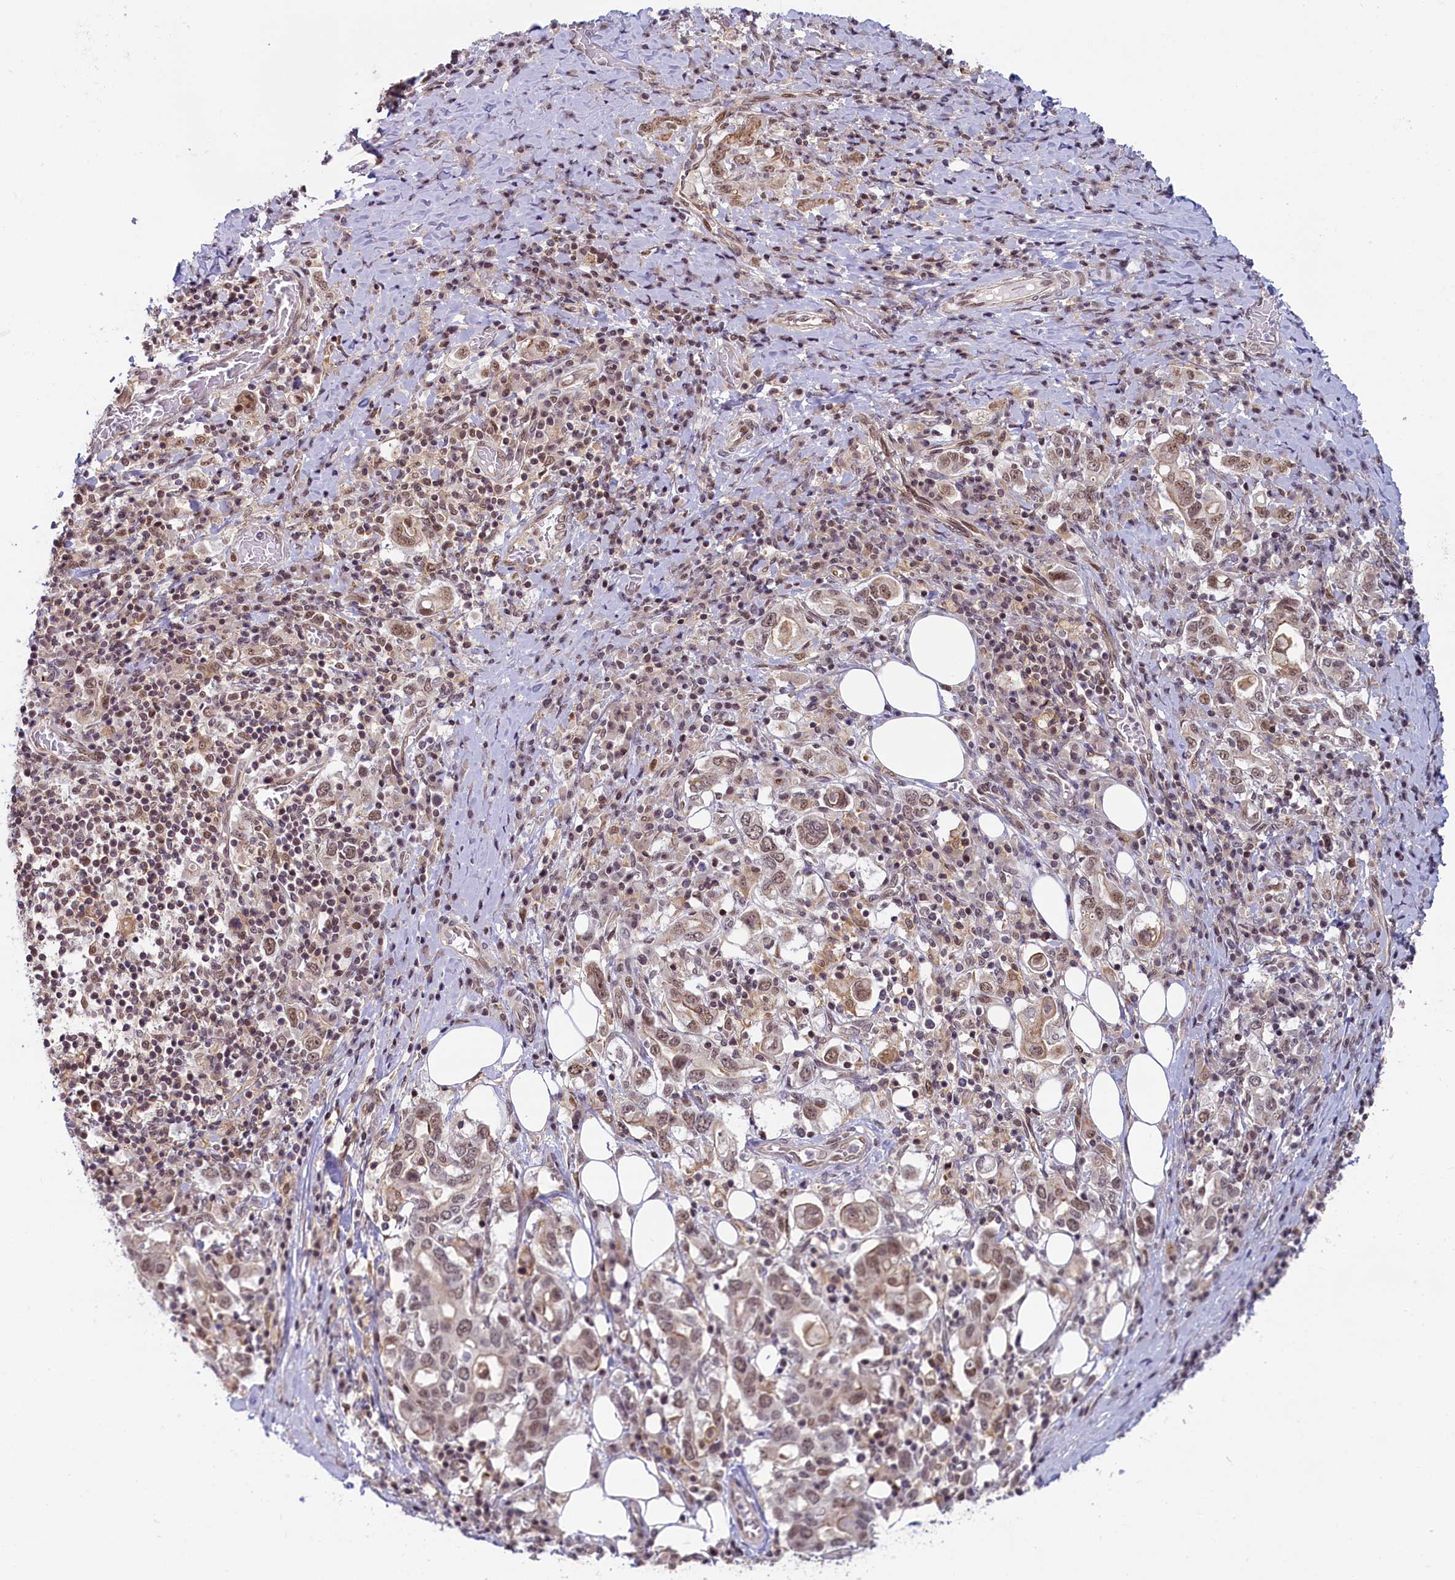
{"staining": {"intensity": "weak", "quantity": ">75%", "location": "nuclear"}, "tissue": "stomach cancer", "cell_type": "Tumor cells", "image_type": "cancer", "snomed": [{"axis": "morphology", "description": "Adenocarcinoma, NOS"}, {"axis": "topography", "description": "Stomach, upper"}, {"axis": "topography", "description": "Stomach"}], "caption": "This is a histology image of immunohistochemistry (IHC) staining of stomach adenocarcinoma, which shows weak expression in the nuclear of tumor cells.", "gene": "FCHO1", "patient": {"sex": "male", "age": 62}}